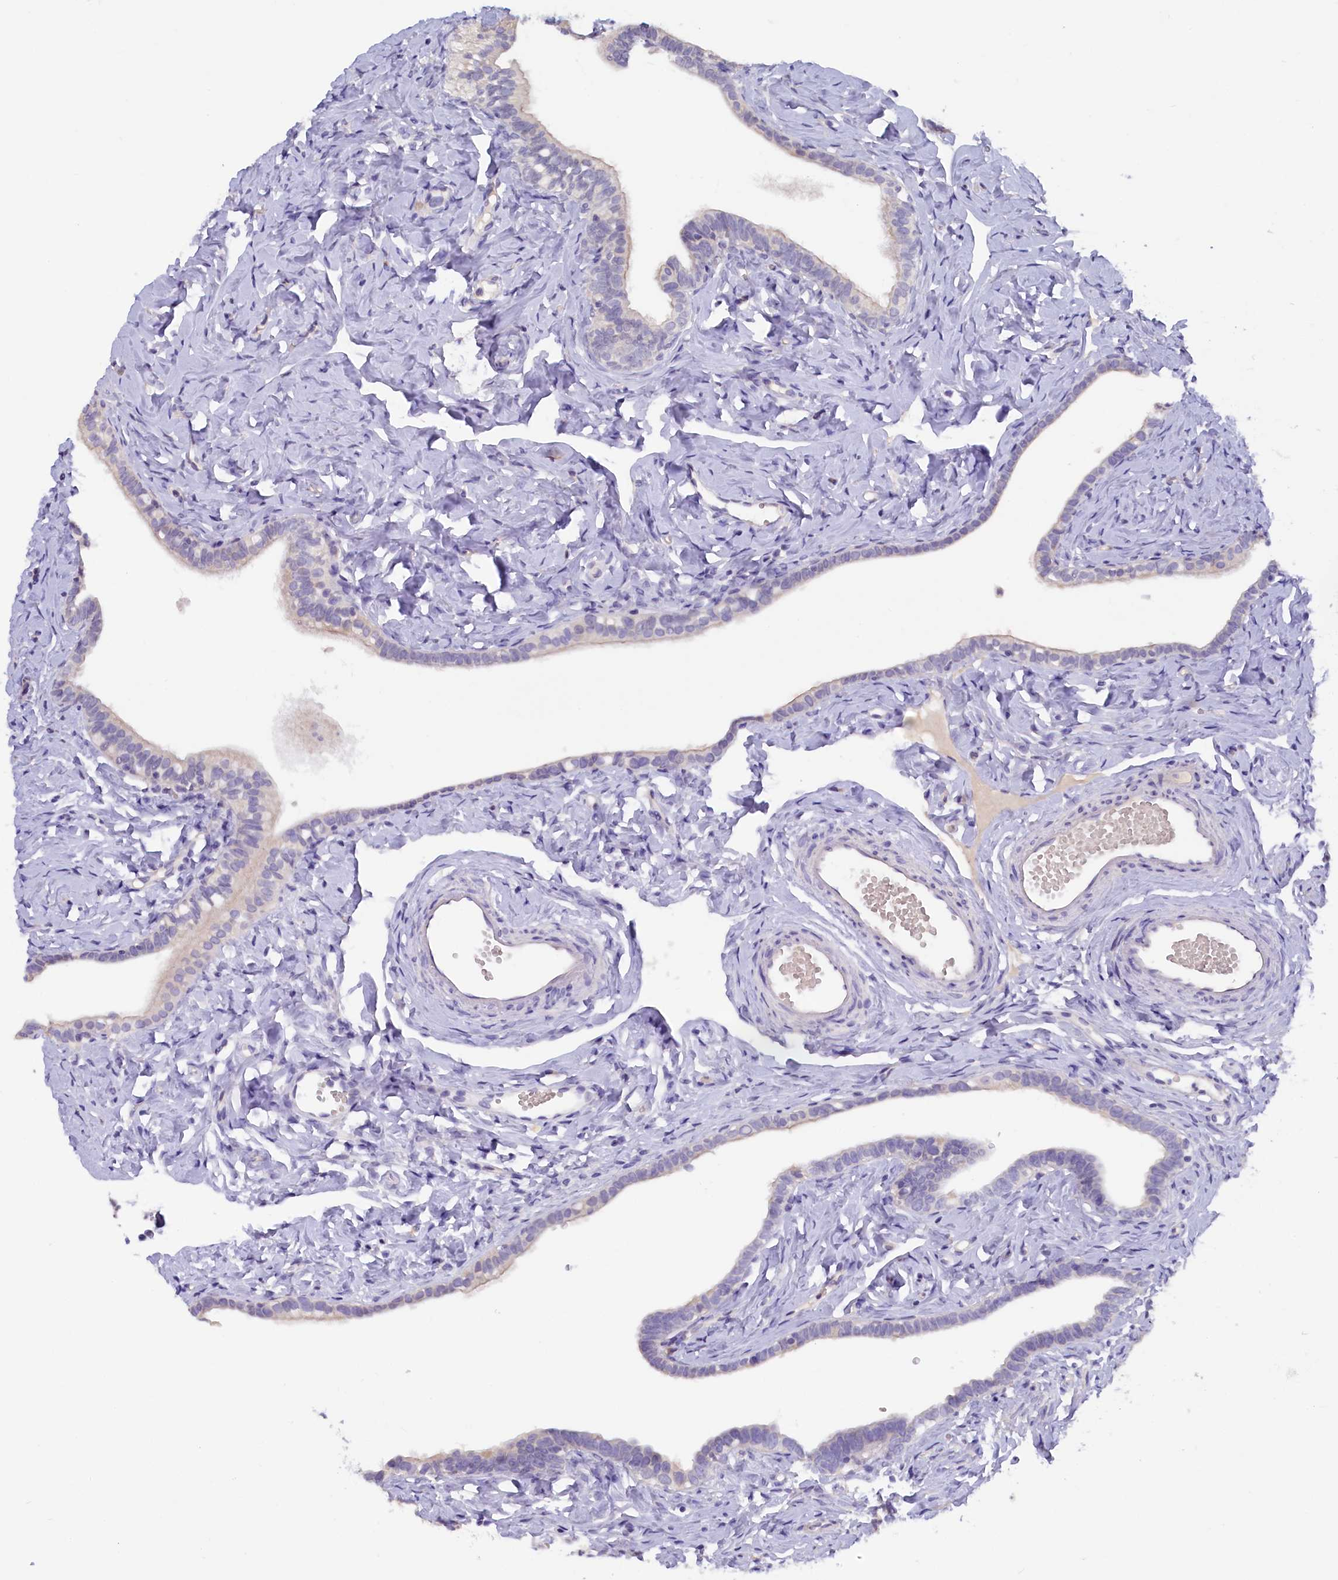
{"staining": {"intensity": "negative", "quantity": "none", "location": "none"}, "tissue": "fallopian tube", "cell_type": "Glandular cells", "image_type": "normal", "snomed": [{"axis": "morphology", "description": "Normal tissue, NOS"}, {"axis": "topography", "description": "Fallopian tube"}], "caption": "This is an immunohistochemistry (IHC) histopathology image of normal fallopian tube. There is no positivity in glandular cells.", "gene": "ZSWIM4", "patient": {"sex": "female", "age": 66}}